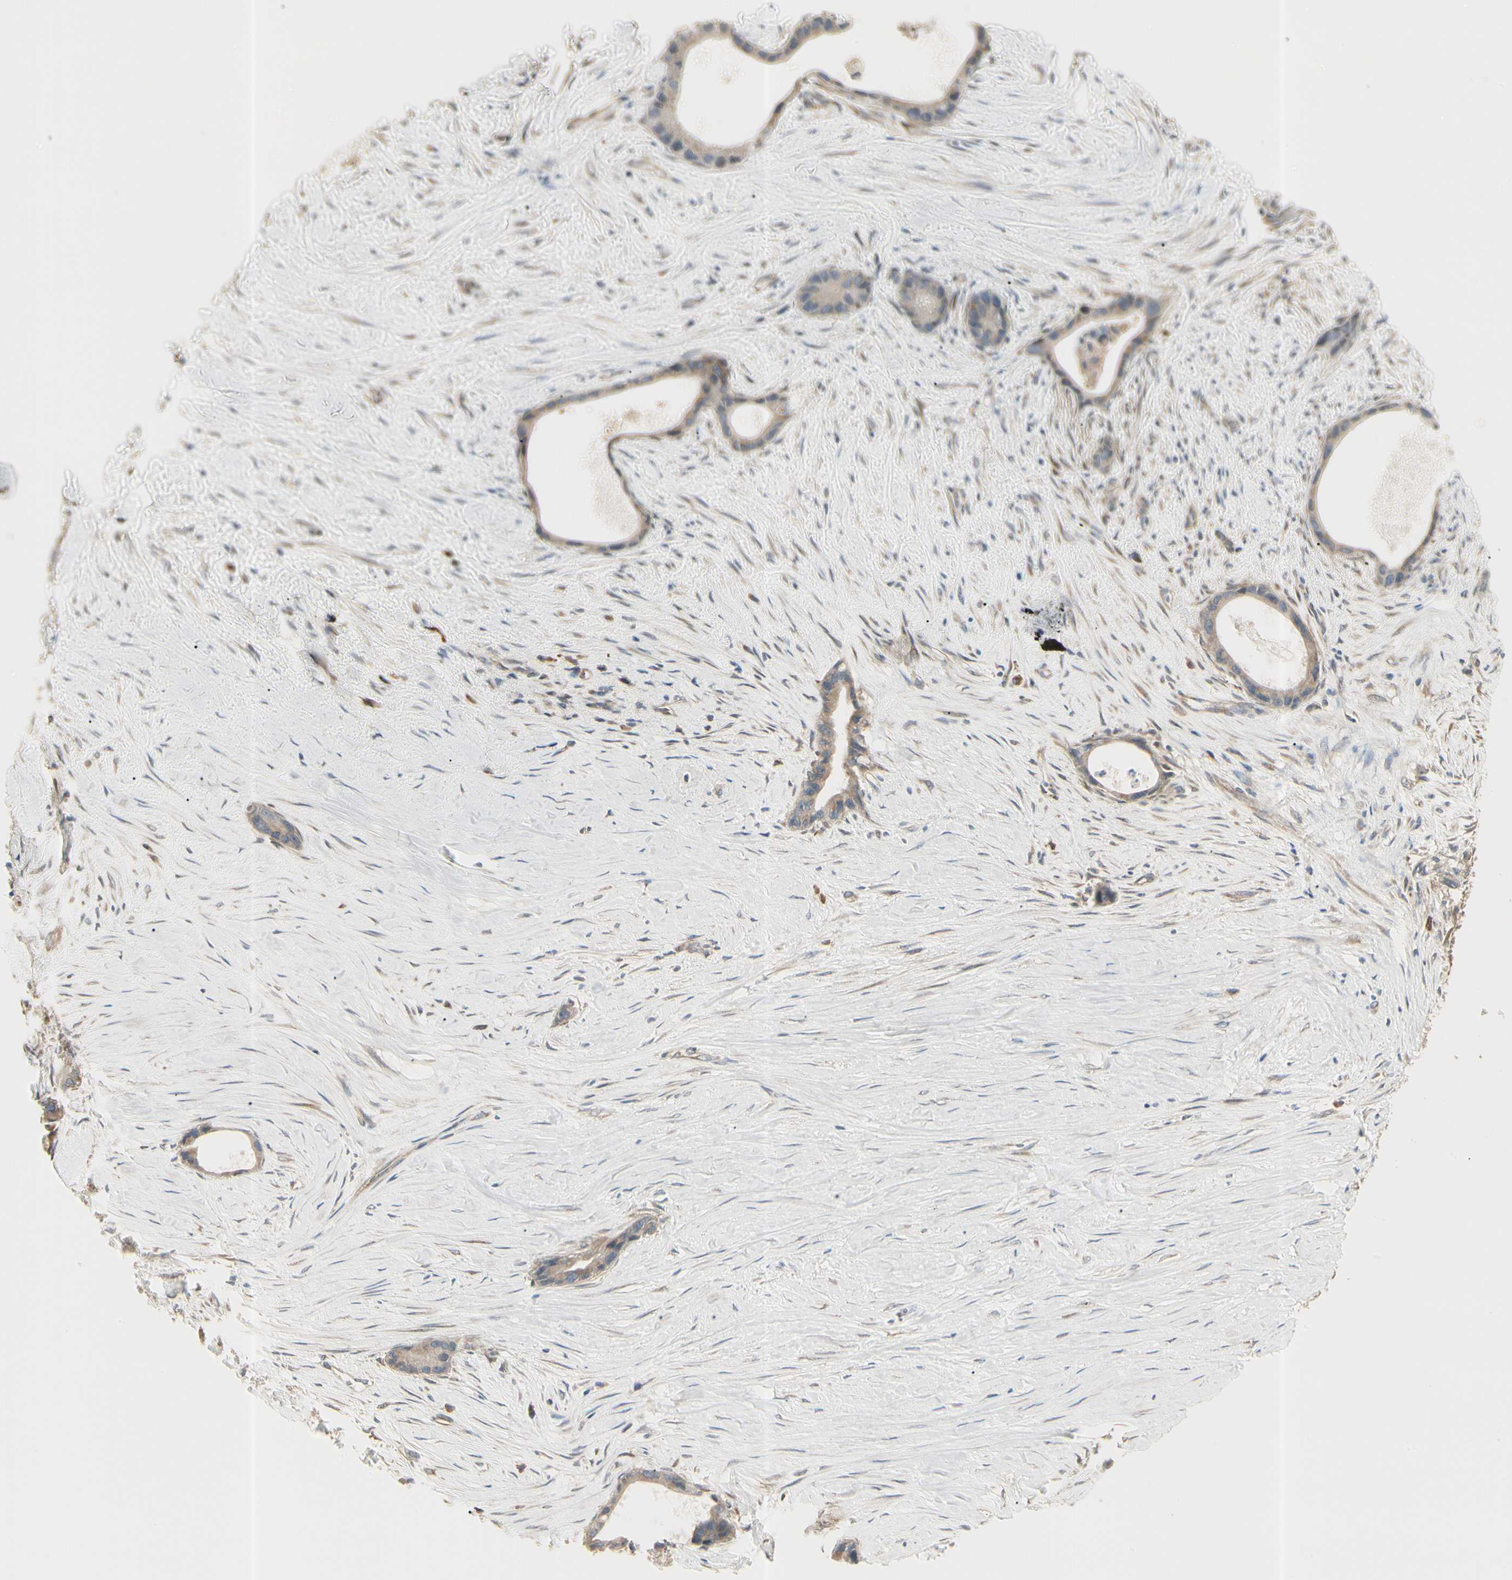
{"staining": {"intensity": "weak", "quantity": ">75%", "location": "cytoplasmic/membranous"}, "tissue": "liver cancer", "cell_type": "Tumor cells", "image_type": "cancer", "snomed": [{"axis": "morphology", "description": "Cholangiocarcinoma"}, {"axis": "topography", "description": "Liver"}], "caption": "IHC (DAB (3,3'-diaminobenzidine)) staining of human liver cancer (cholangiocarcinoma) shows weak cytoplasmic/membranous protein expression in approximately >75% of tumor cells.", "gene": "IRAG1", "patient": {"sex": "female", "age": 55}}